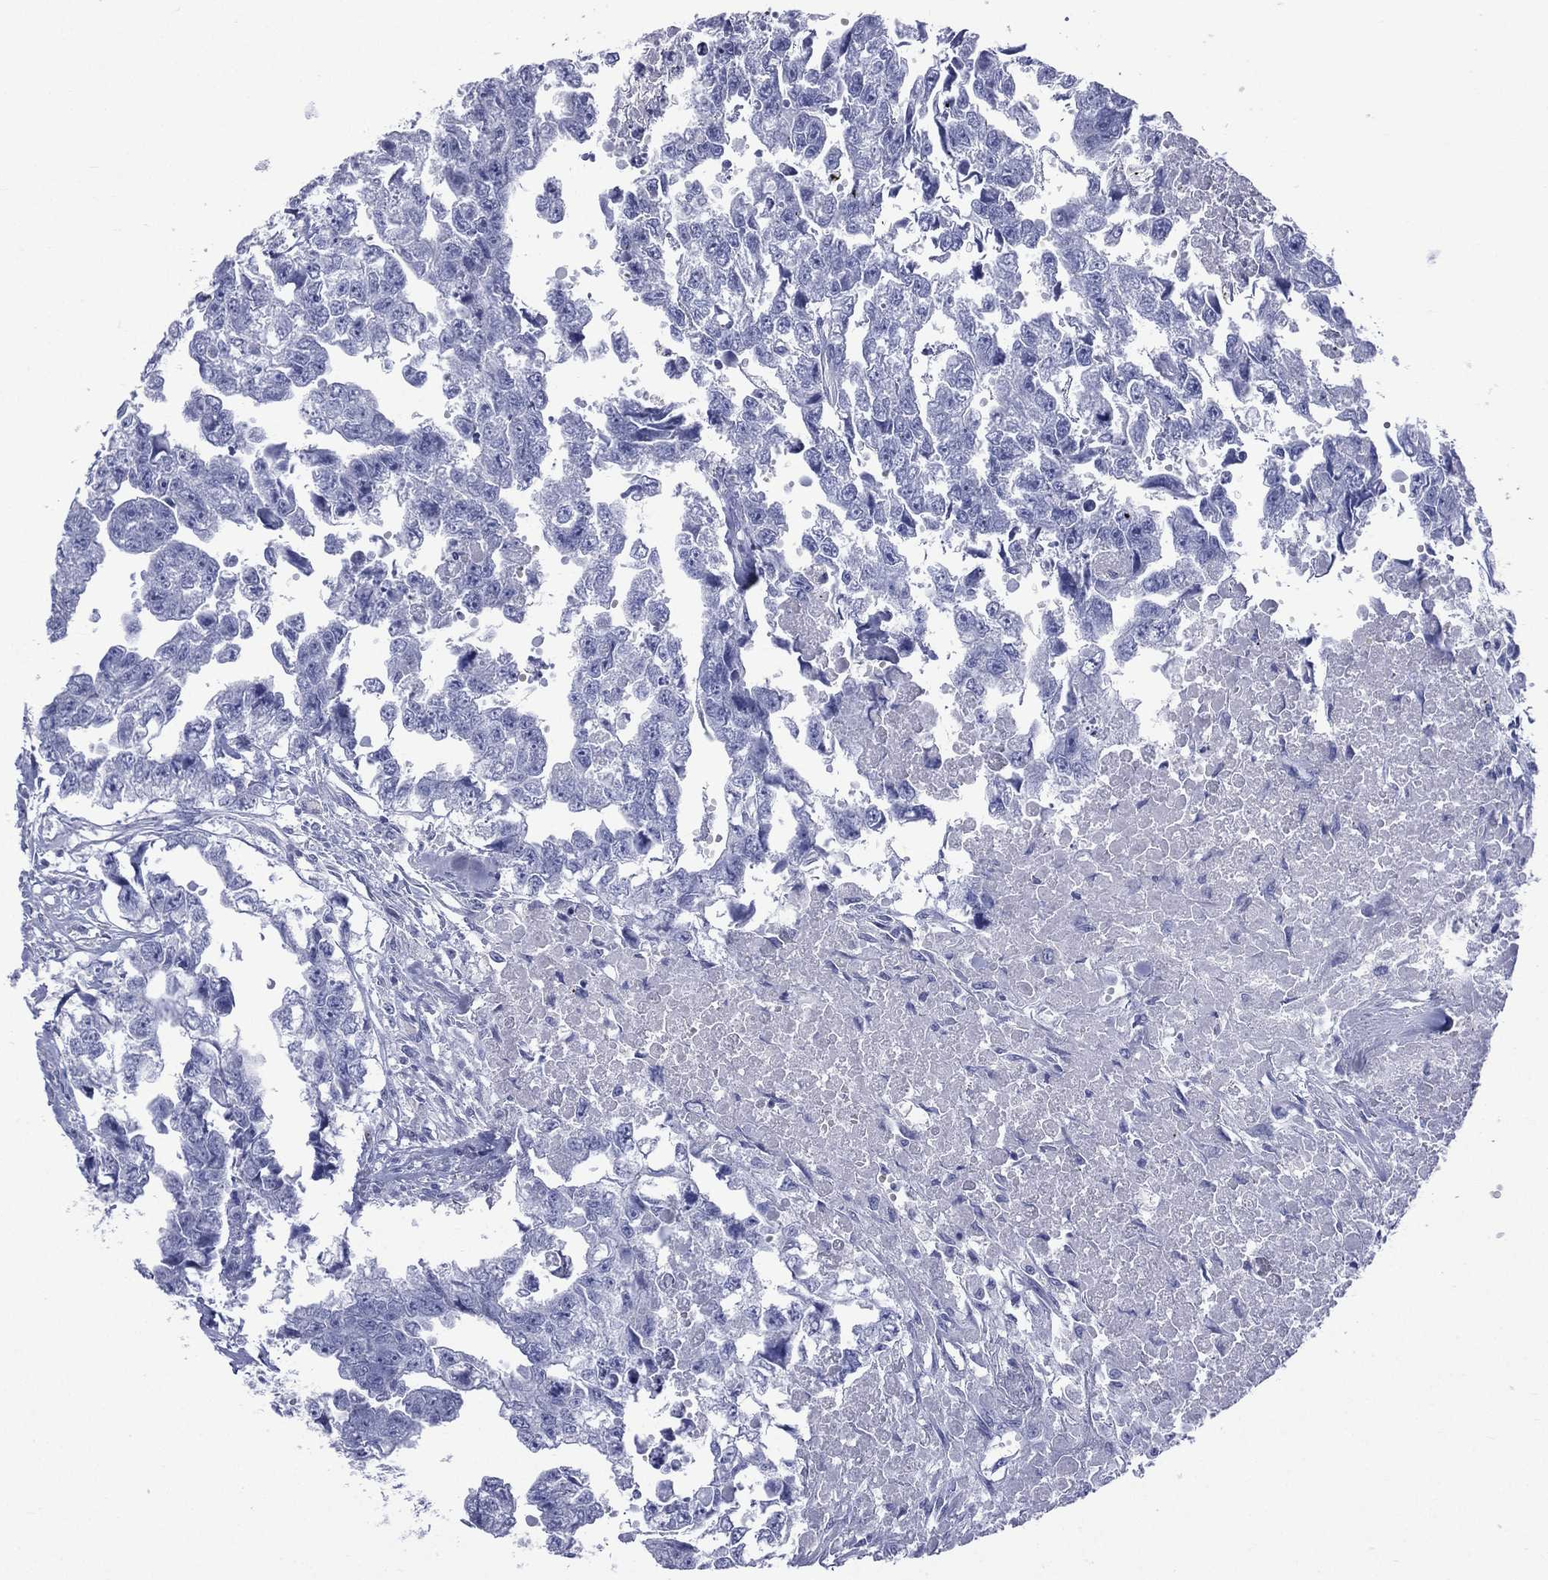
{"staining": {"intensity": "negative", "quantity": "none", "location": "none"}, "tissue": "testis cancer", "cell_type": "Tumor cells", "image_type": "cancer", "snomed": [{"axis": "morphology", "description": "Carcinoma, Embryonal, NOS"}, {"axis": "morphology", "description": "Teratoma, malignant, NOS"}, {"axis": "topography", "description": "Testis"}], "caption": "Testis embryonal carcinoma stained for a protein using IHC displays no staining tumor cells.", "gene": "CES2", "patient": {"sex": "male", "age": 44}}